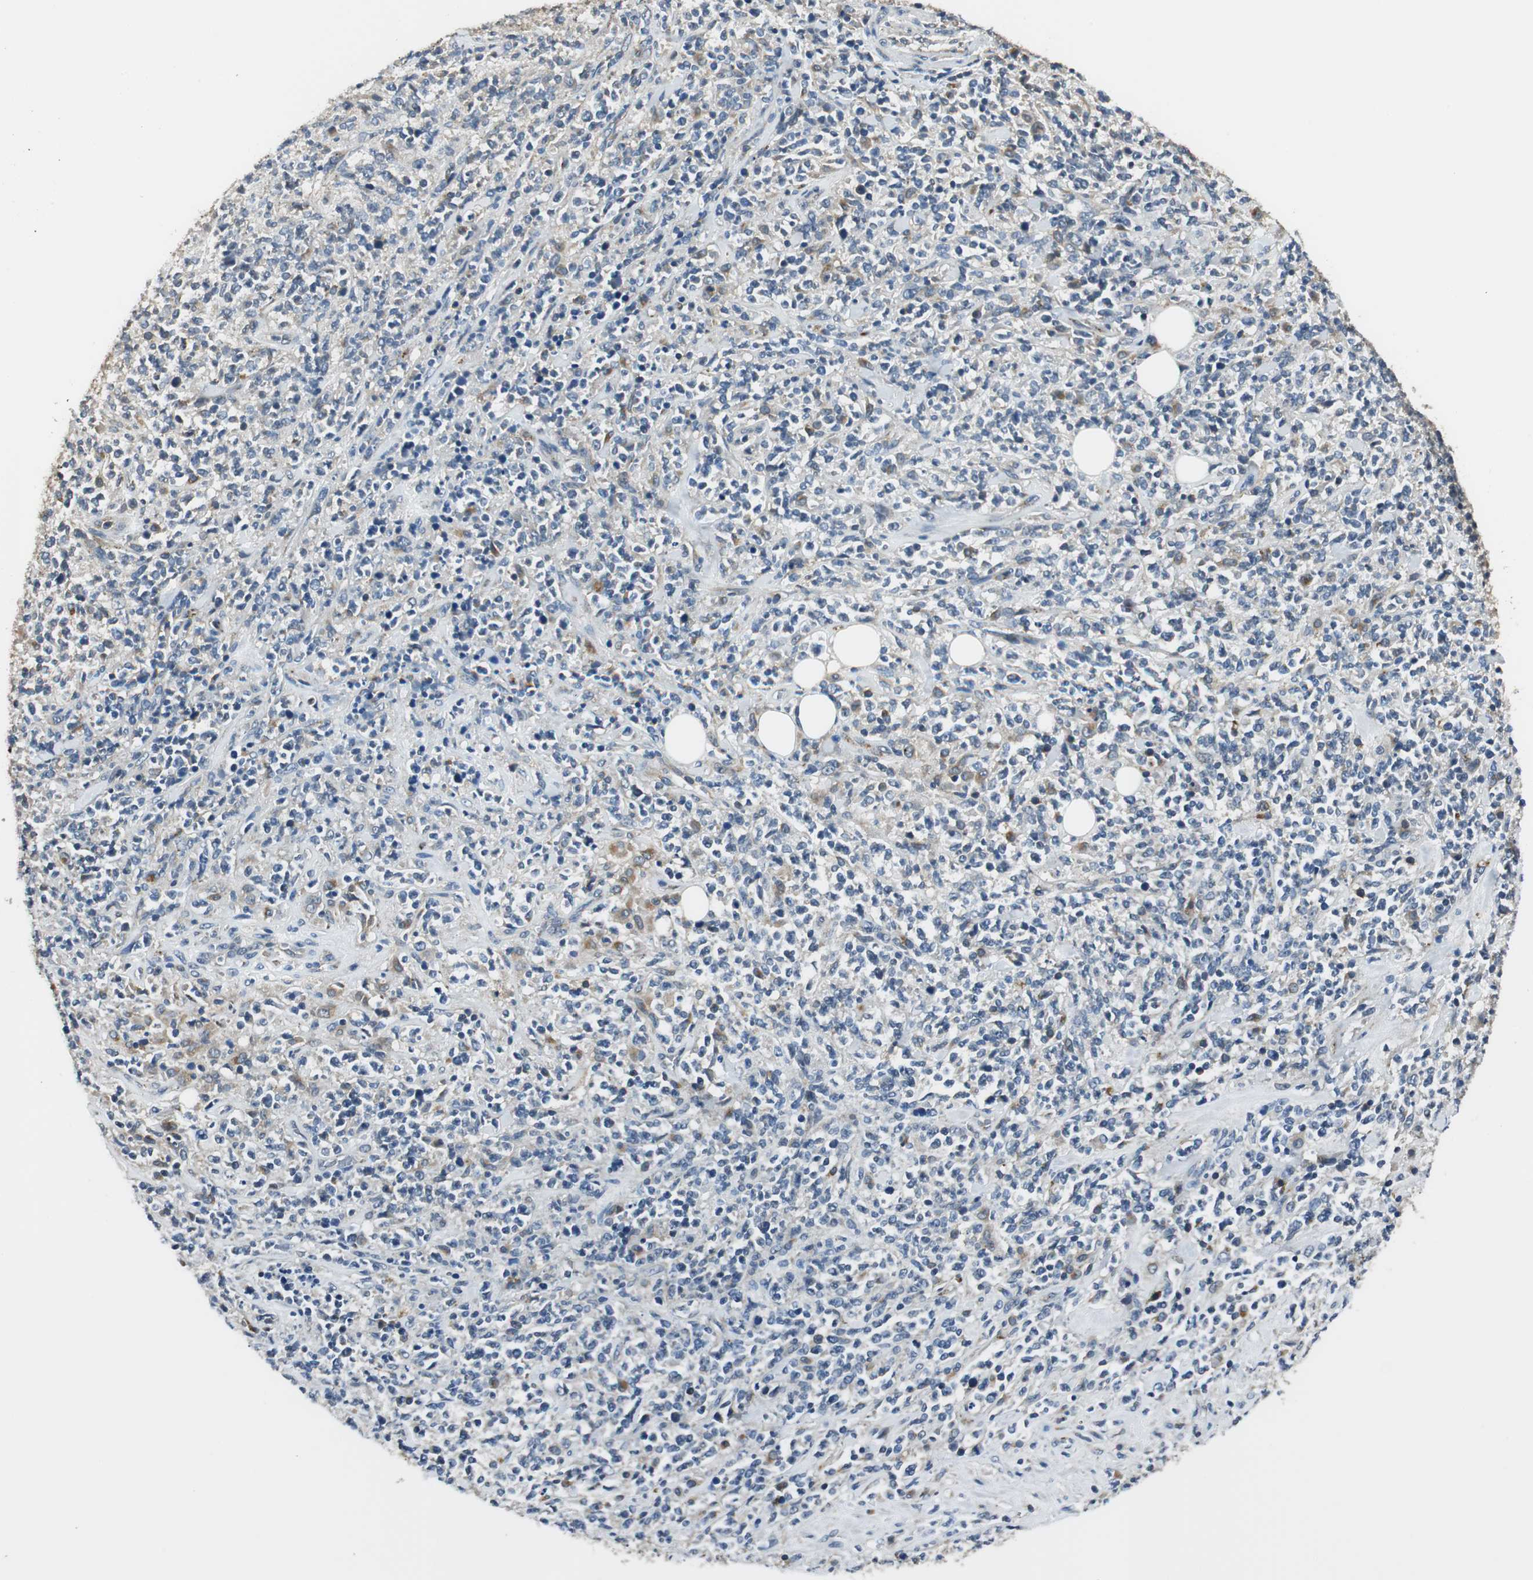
{"staining": {"intensity": "weak", "quantity": "<25%", "location": "cytoplasmic/membranous"}, "tissue": "lymphoma", "cell_type": "Tumor cells", "image_type": "cancer", "snomed": [{"axis": "morphology", "description": "Malignant lymphoma, non-Hodgkin's type, High grade"}, {"axis": "topography", "description": "Soft tissue"}], "caption": "Lymphoma stained for a protein using immunohistochemistry displays no positivity tumor cells.", "gene": "NIT1", "patient": {"sex": "male", "age": 18}}